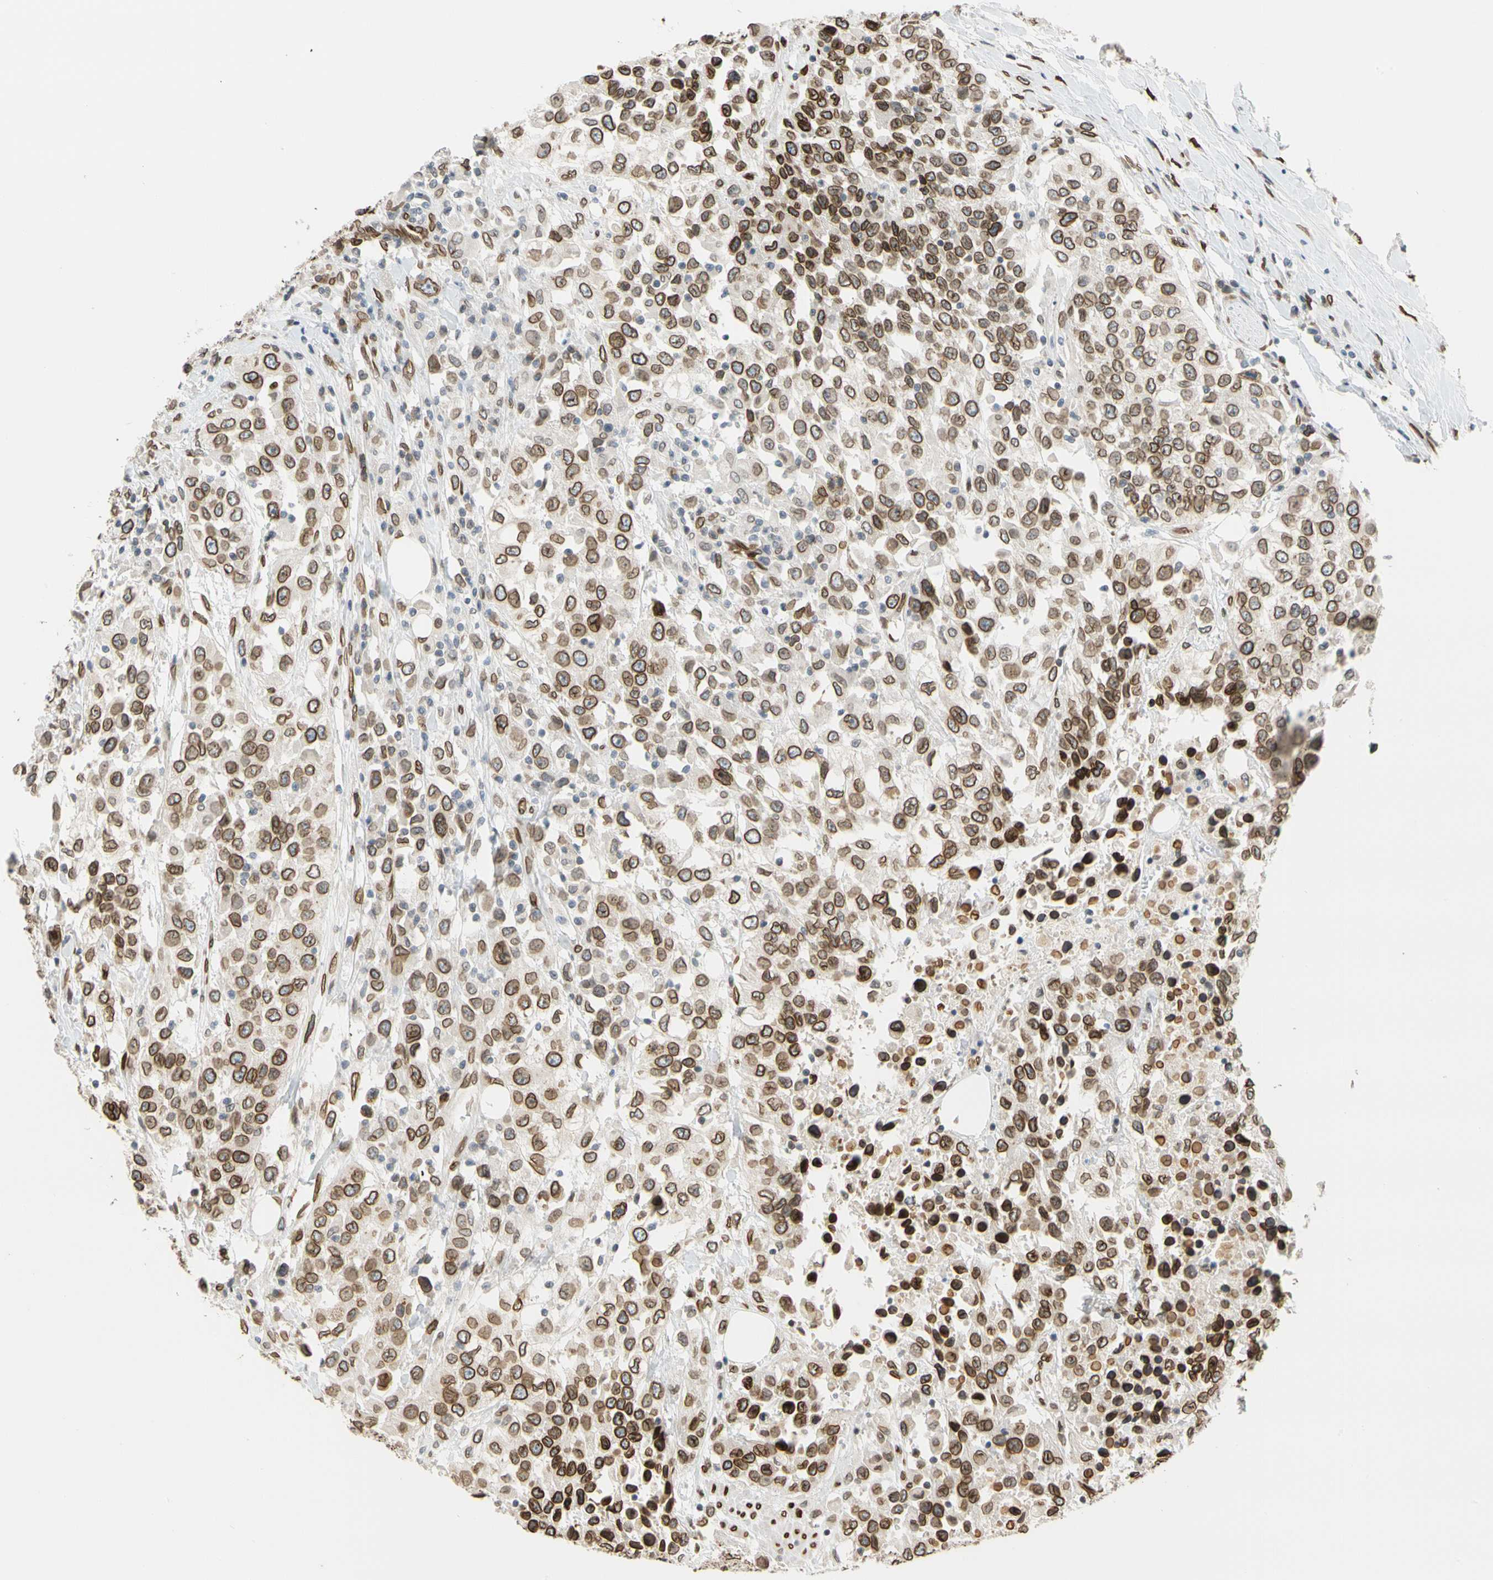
{"staining": {"intensity": "strong", "quantity": ">75%", "location": "cytoplasmic/membranous,nuclear"}, "tissue": "urothelial cancer", "cell_type": "Tumor cells", "image_type": "cancer", "snomed": [{"axis": "morphology", "description": "Urothelial carcinoma, High grade"}, {"axis": "topography", "description": "Urinary bladder"}], "caption": "A high-resolution micrograph shows immunohistochemistry staining of urothelial cancer, which reveals strong cytoplasmic/membranous and nuclear expression in approximately >75% of tumor cells.", "gene": "SUN1", "patient": {"sex": "female", "age": 80}}